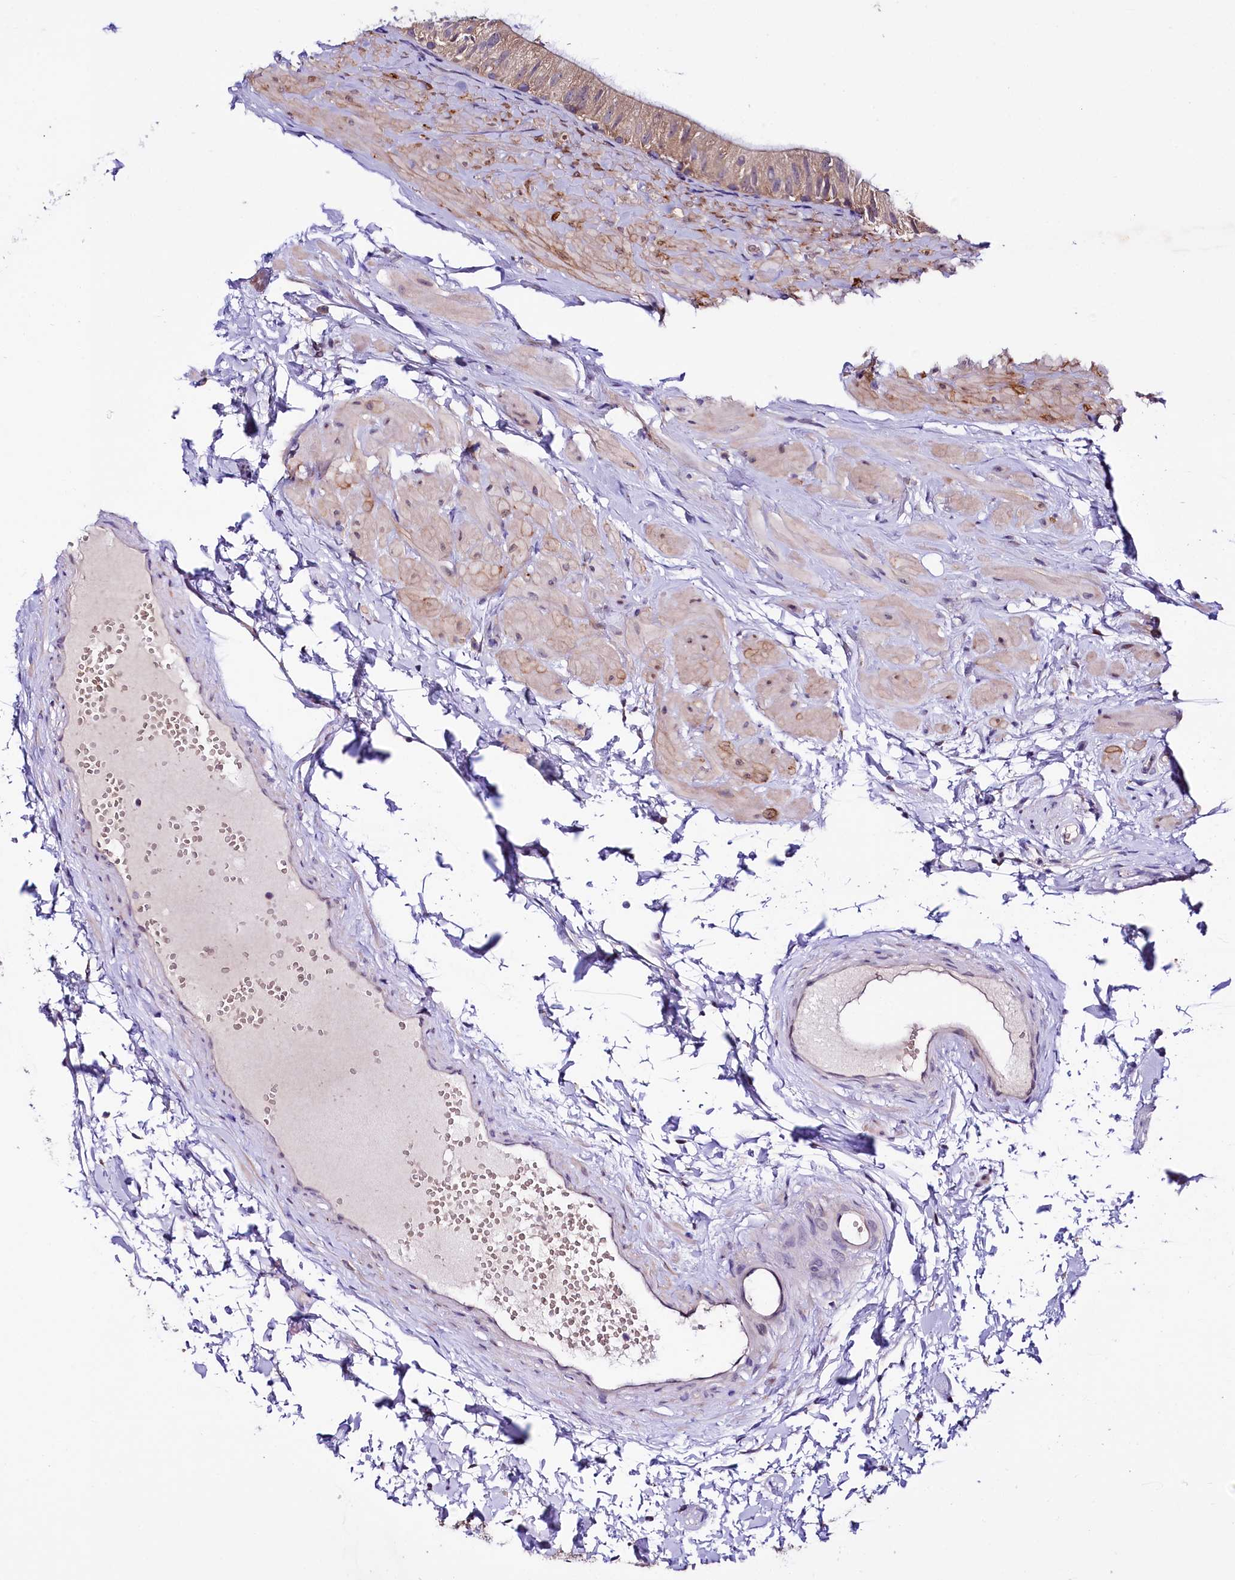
{"staining": {"intensity": "weak", "quantity": ">75%", "location": "cytoplasmic/membranous"}, "tissue": "epididymis", "cell_type": "Glandular cells", "image_type": "normal", "snomed": [{"axis": "morphology", "description": "Normal tissue, NOS"}, {"axis": "topography", "description": "Epididymis"}], "caption": "Protein staining reveals weak cytoplasmic/membranous positivity in about >75% of glandular cells in unremarkable epididymis. (DAB (3,3'-diaminobenzidine) IHC with brightfield microscopy, high magnification).", "gene": "CEP295", "patient": {"sex": "male", "age": 50}}